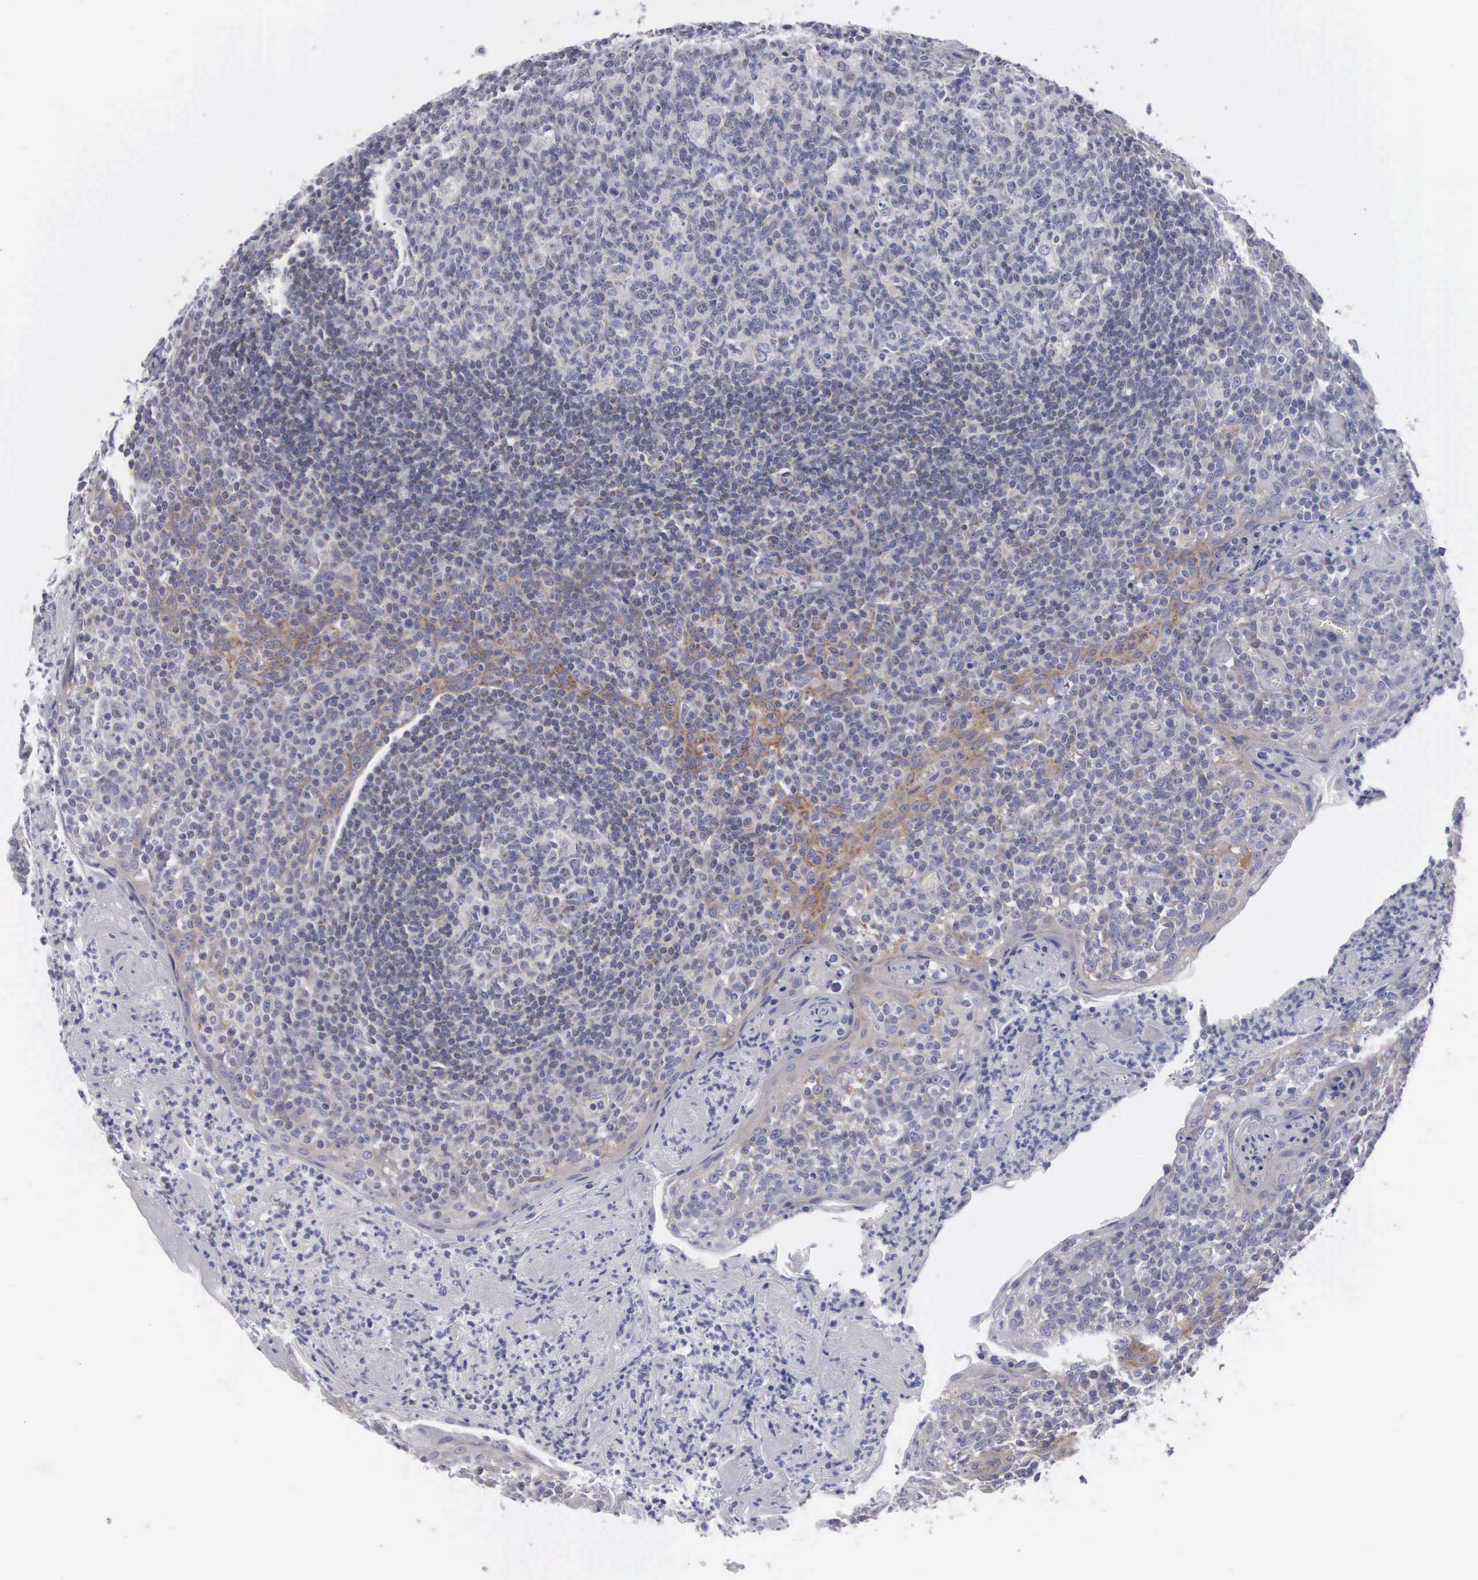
{"staining": {"intensity": "weak", "quantity": "<25%", "location": "cytoplasmic/membranous"}, "tissue": "tonsil", "cell_type": "Germinal center cells", "image_type": "normal", "snomed": [{"axis": "morphology", "description": "Normal tissue, NOS"}, {"axis": "topography", "description": "Tonsil"}], "caption": "The micrograph shows no significant positivity in germinal center cells of tonsil.", "gene": "APOOL", "patient": {"sex": "male", "age": 6}}